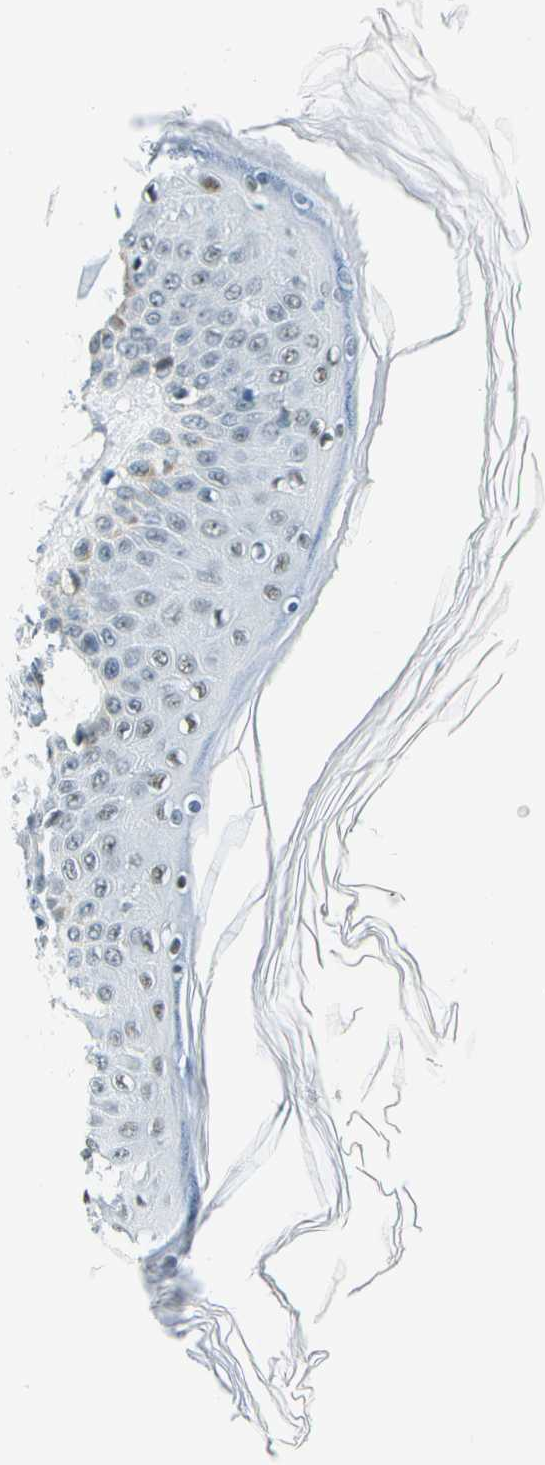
{"staining": {"intensity": "negative", "quantity": "none", "location": "none"}, "tissue": "skin", "cell_type": "Fibroblasts", "image_type": "normal", "snomed": [{"axis": "morphology", "description": "Normal tissue, NOS"}, {"axis": "topography", "description": "Skin"}], "caption": "An immunohistochemistry (IHC) image of benign skin is shown. There is no staining in fibroblasts of skin.", "gene": "NEK11", "patient": {"sex": "male", "age": 53}}